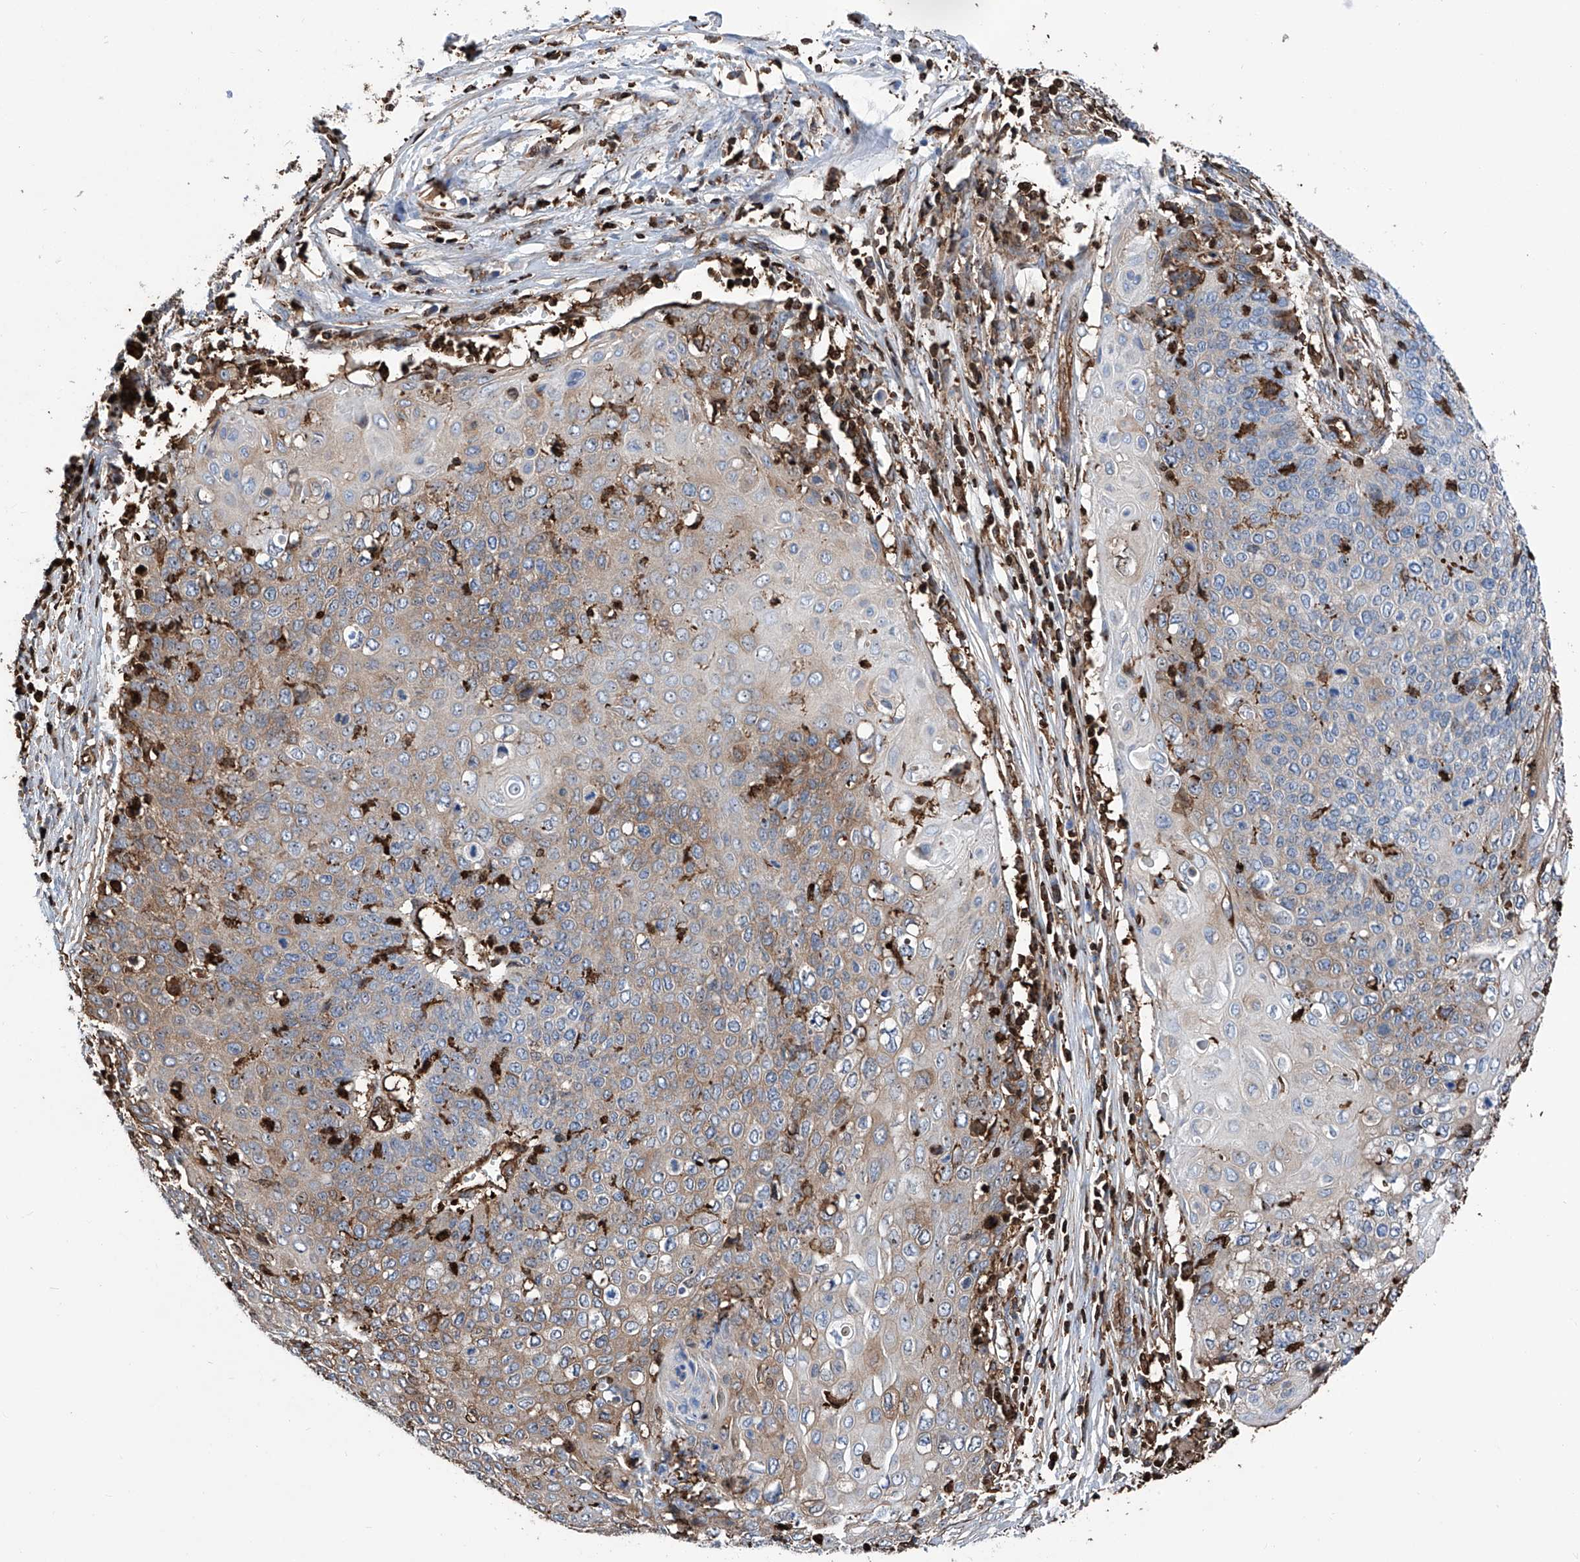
{"staining": {"intensity": "weak", "quantity": "25%-75%", "location": "cytoplasmic/membranous"}, "tissue": "cervical cancer", "cell_type": "Tumor cells", "image_type": "cancer", "snomed": [{"axis": "morphology", "description": "Squamous cell carcinoma, NOS"}, {"axis": "topography", "description": "Cervix"}], "caption": "Cervical squamous cell carcinoma tissue displays weak cytoplasmic/membranous positivity in approximately 25%-75% of tumor cells", "gene": "ZNF484", "patient": {"sex": "female", "age": 39}}